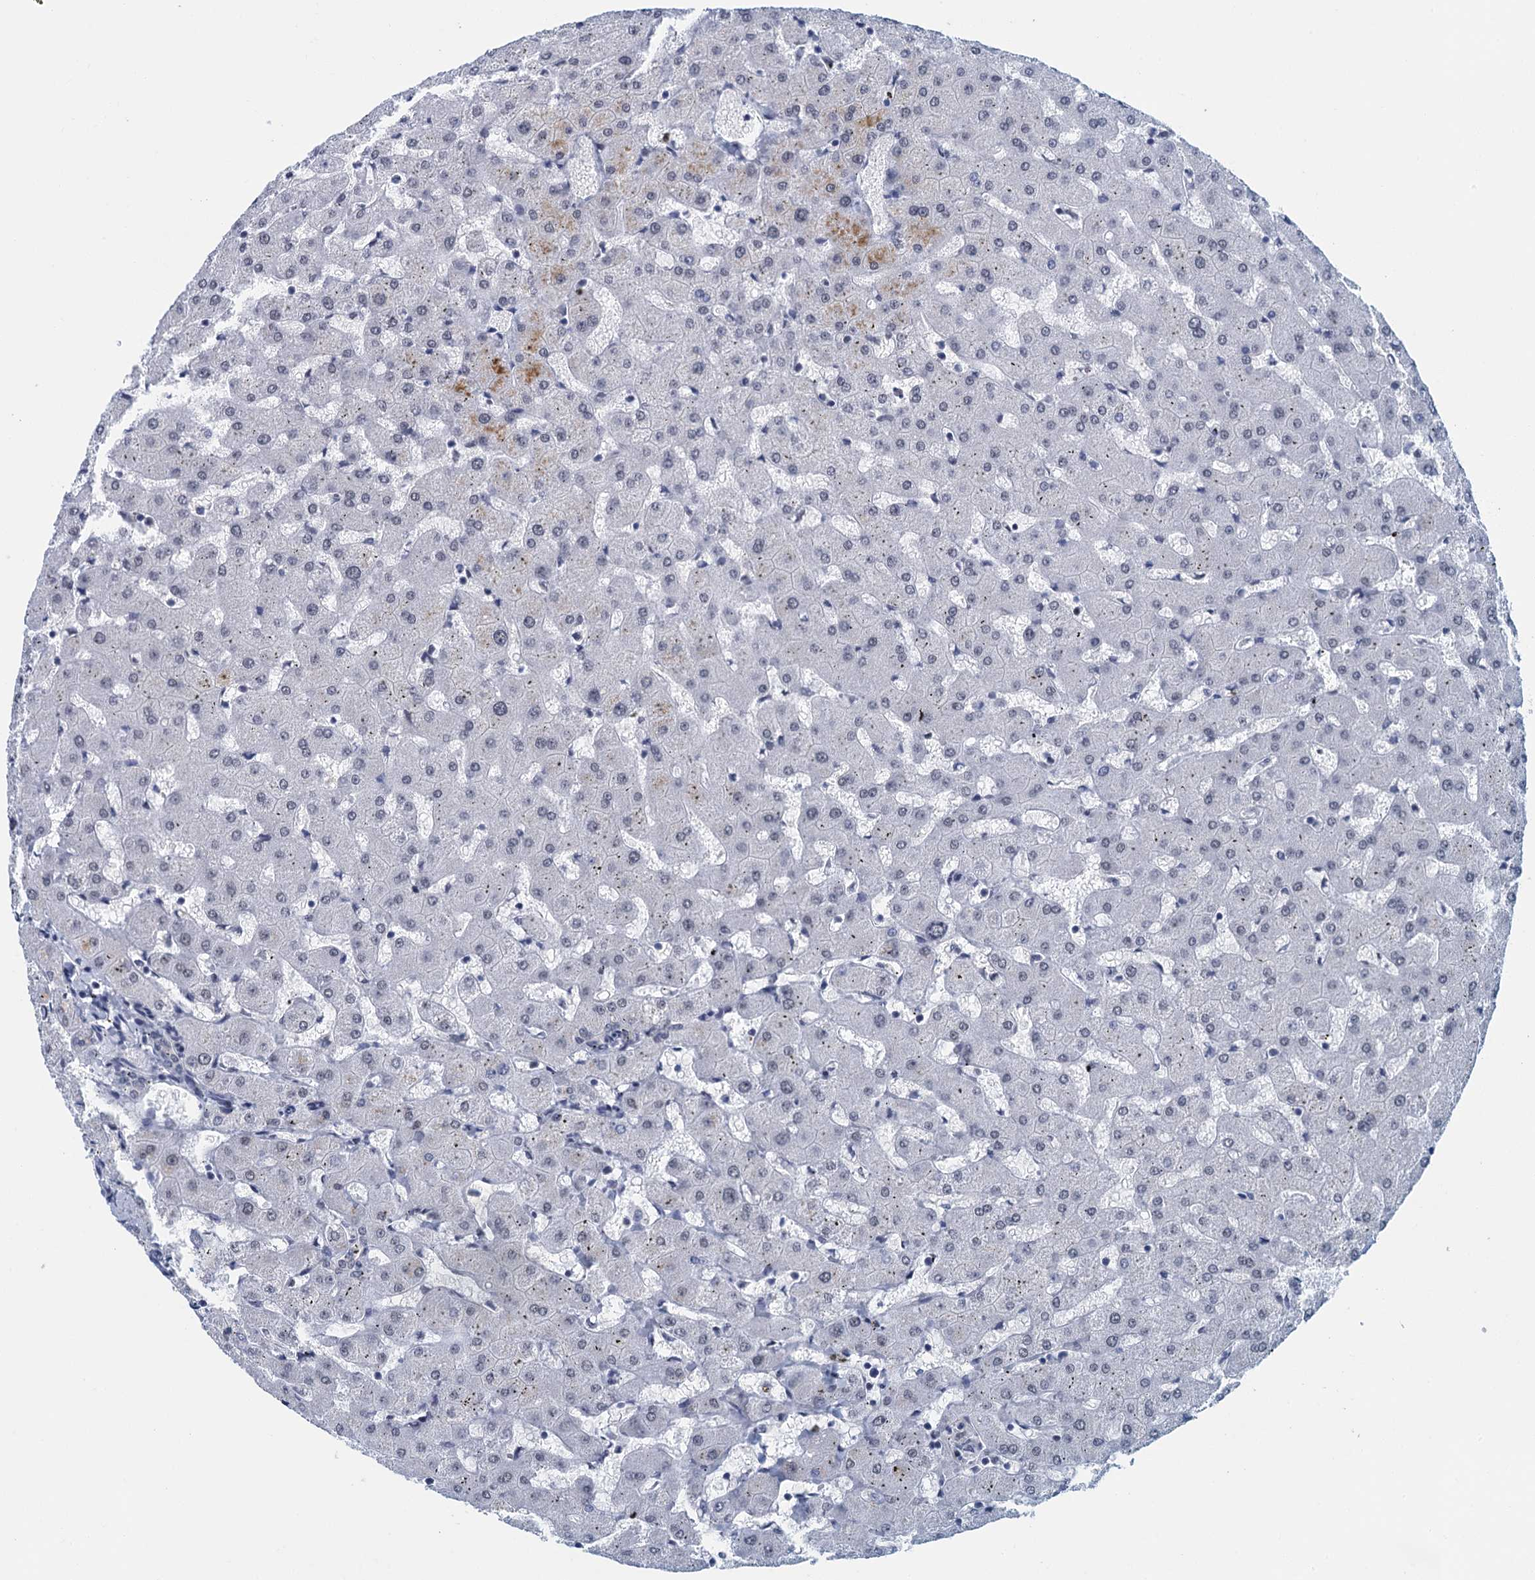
{"staining": {"intensity": "negative", "quantity": "none", "location": "none"}, "tissue": "liver", "cell_type": "Cholangiocytes", "image_type": "normal", "snomed": [{"axis": "morphology", "description": "Normal tissue, NOS"}, {"axis": "topography", "description": "Liver"}], "caption": "Immunohistochemistry micrograph of normal liver: human liver stained with DAB (3,3'-diaminobenzidine) shows no significant protein staining in cholangiocytes.", "gene": "EPS8L1", "patient": {"sex": "female", "age": 63}}